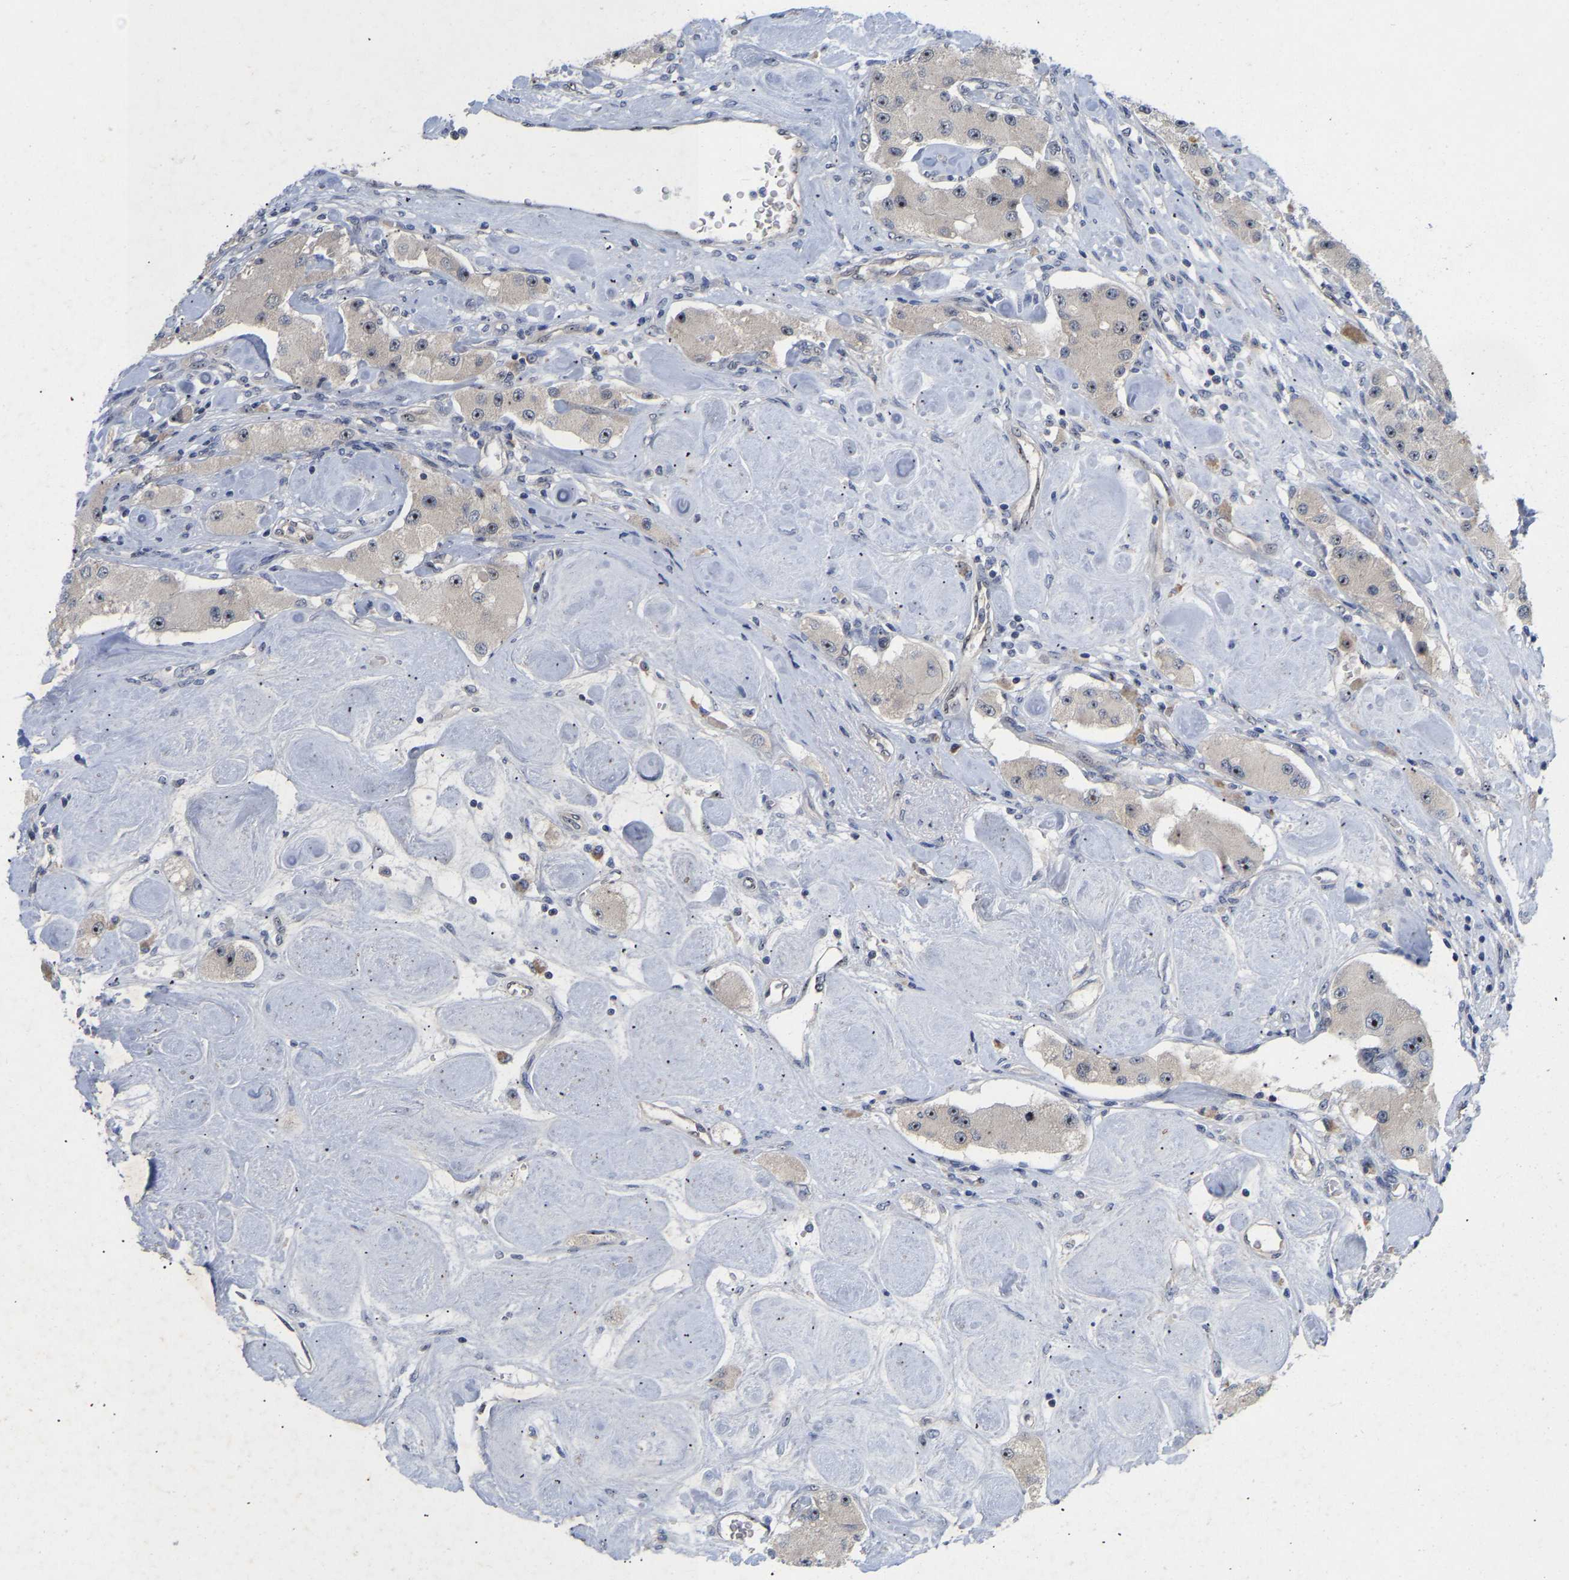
{"staining": {"intensity": "negative", "quantity": "none", "location": "none"}, "tissue": "carcinoid", "cell_type": "Tumor cells", "image_type": "cancer", "snomed": [{"axis": "morphology", "description": "Carcinoid, malignant, NOS"}, {"axis": "topography", "description": "Pancreas"}], "caption": "Immunohistochemistry image of neoplastic tissue: carcinoid stained with DAB demonstrates no significant protein expression in tumor cells.", "gene": "NLE1", "patient": {"sex": "male", "age": 41}}